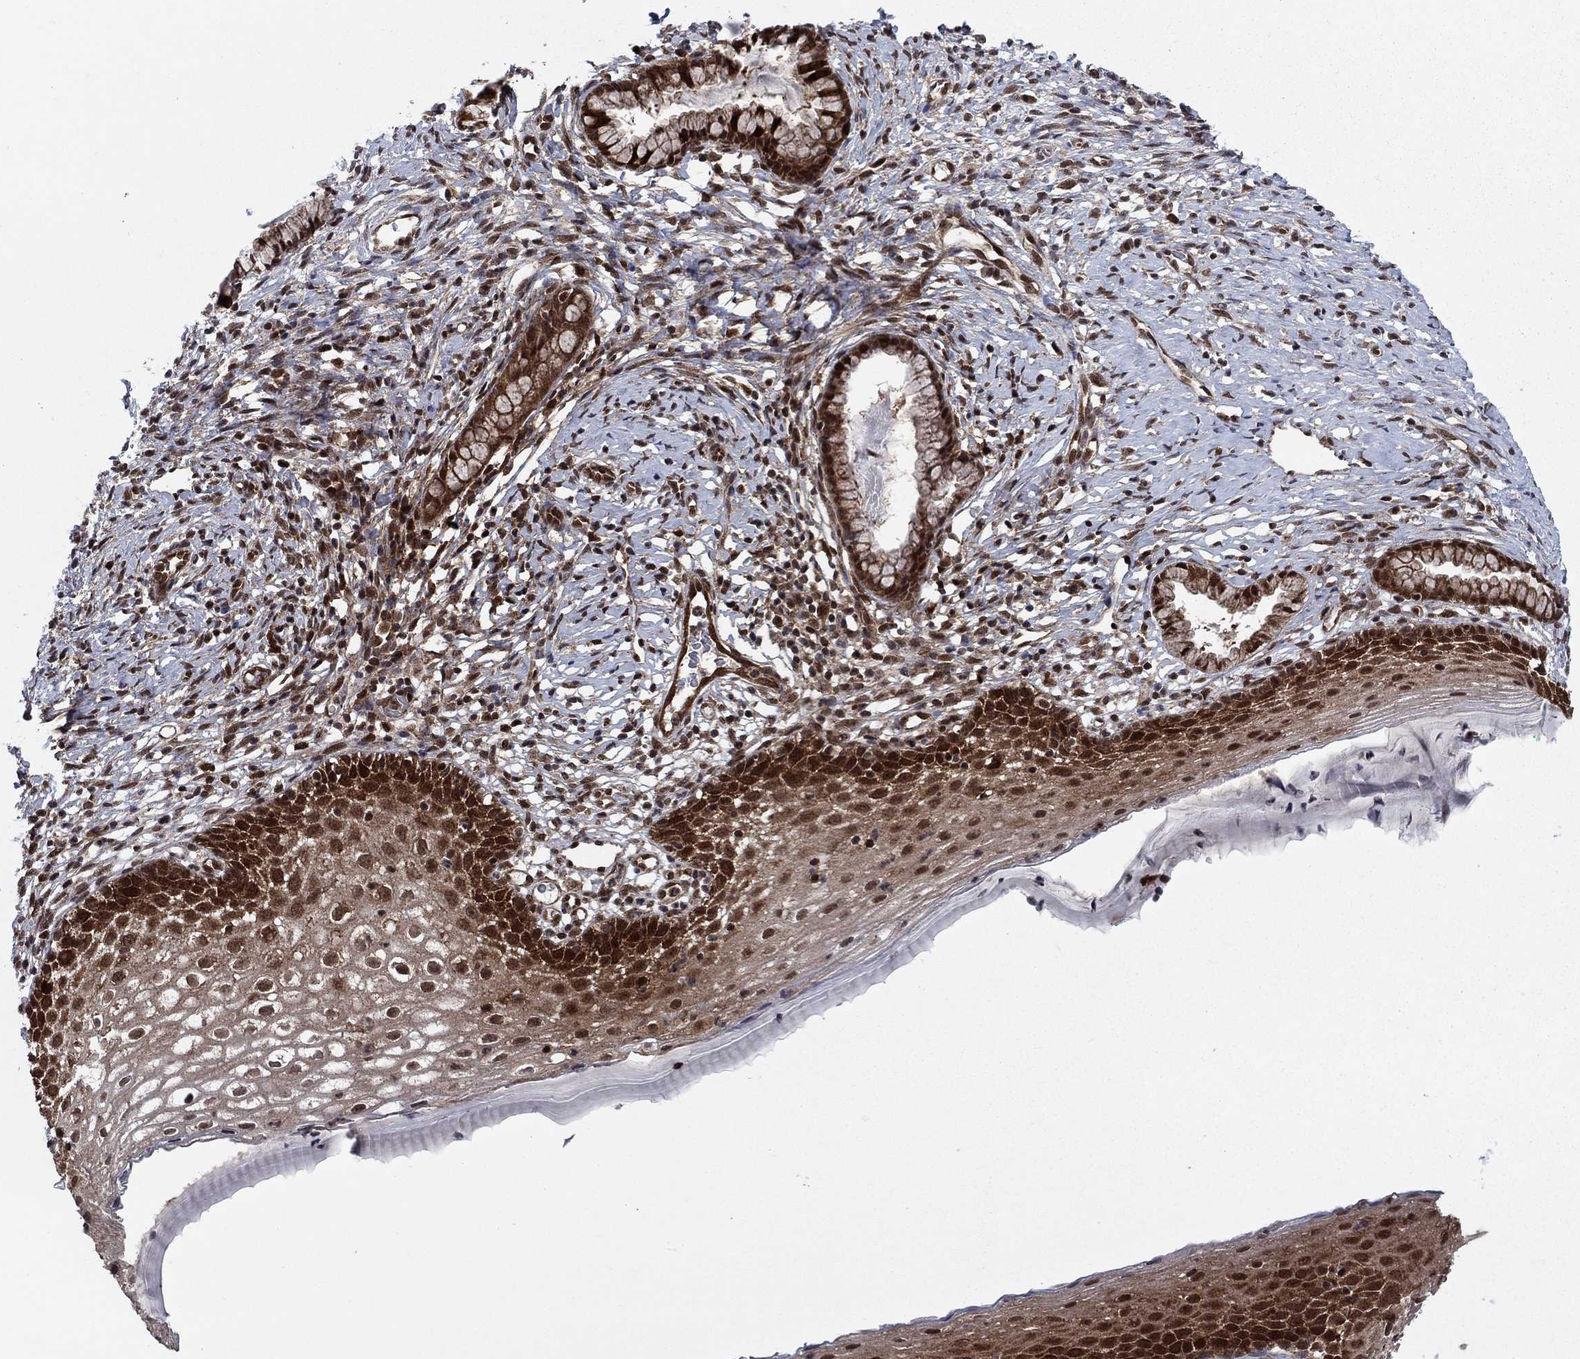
{"staining": {"intensity": "strong", "quantity": ">75%", "location": "nuclear"}, "tissue": "cervix", "cell_type": "Glandular cells", "image_type": "normal", "snomed": [{"axis": "morphology", "description": "Normal tissue, NOS"}, {"axis": "topography", "description": "Cervix"}], "caption": "Unremarkable cervix was stained to show a protein in brown. There is high levels of strong nuclear staining in approximately >75% of glandular cells.", "gene": "DNAJA1", "patient": {"sex": "female", "age": 39}}